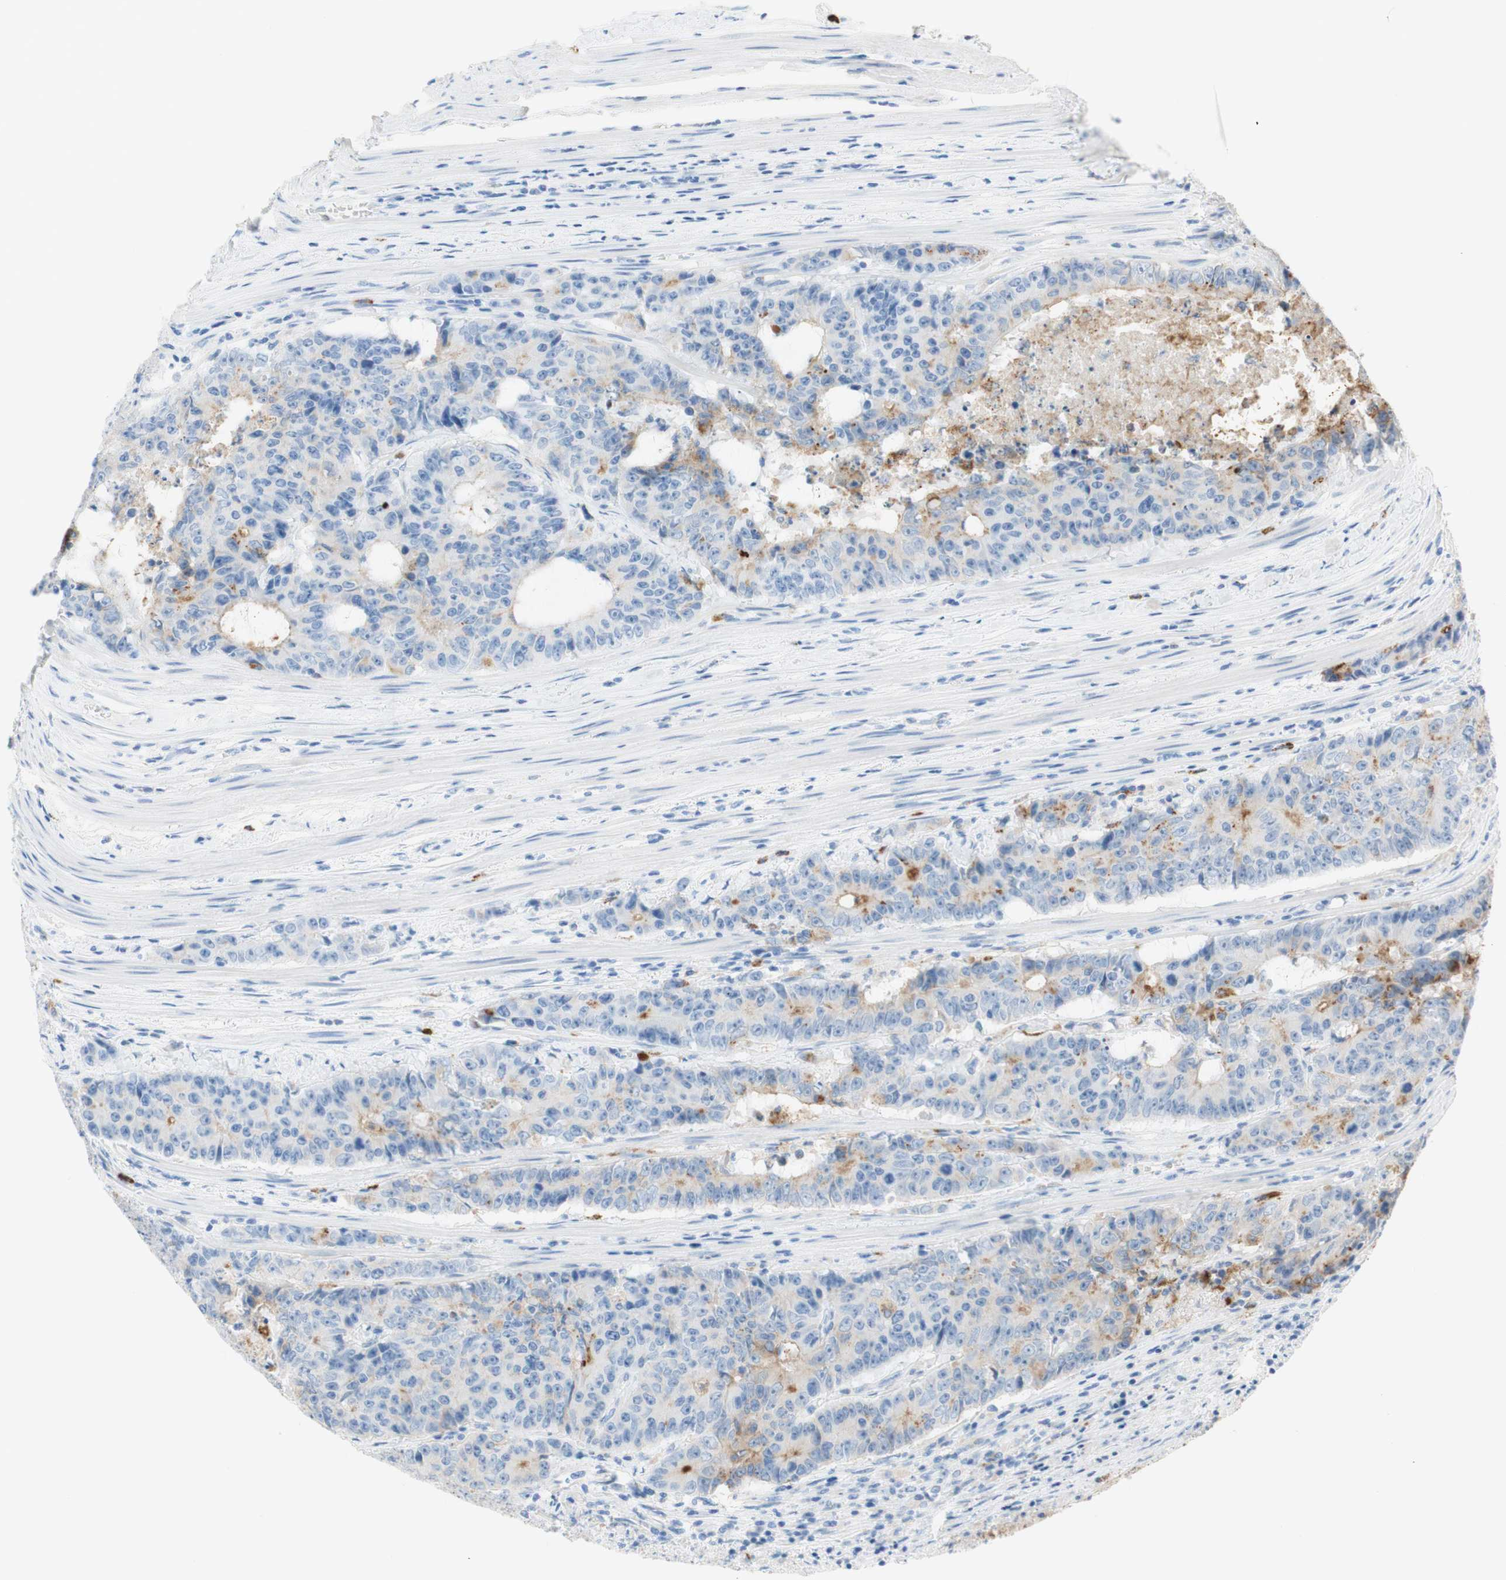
{"staining": {"intensity": "weak", "quantity": "<25%", "location": "cytoplasmic/membranous"}, "tissue": "colorectal cancer", "cell_type": "Tumor cells", "image_type": "cancer", "snomed": [{"axis": "morphology", "description": "Adenocarcinoma, NOS"}, {"axis": "topography", "description": "Colon"}], "caption": "This photomicrograph is of colorectal adenocarcinoma stained with immunohistochemistry to label a protein in brown with the nuclei are counter-stained blue. There is no positivity in tumor cells.", "gene": "CEACAM1", "patient": {"sex": "female", "age": 86}}